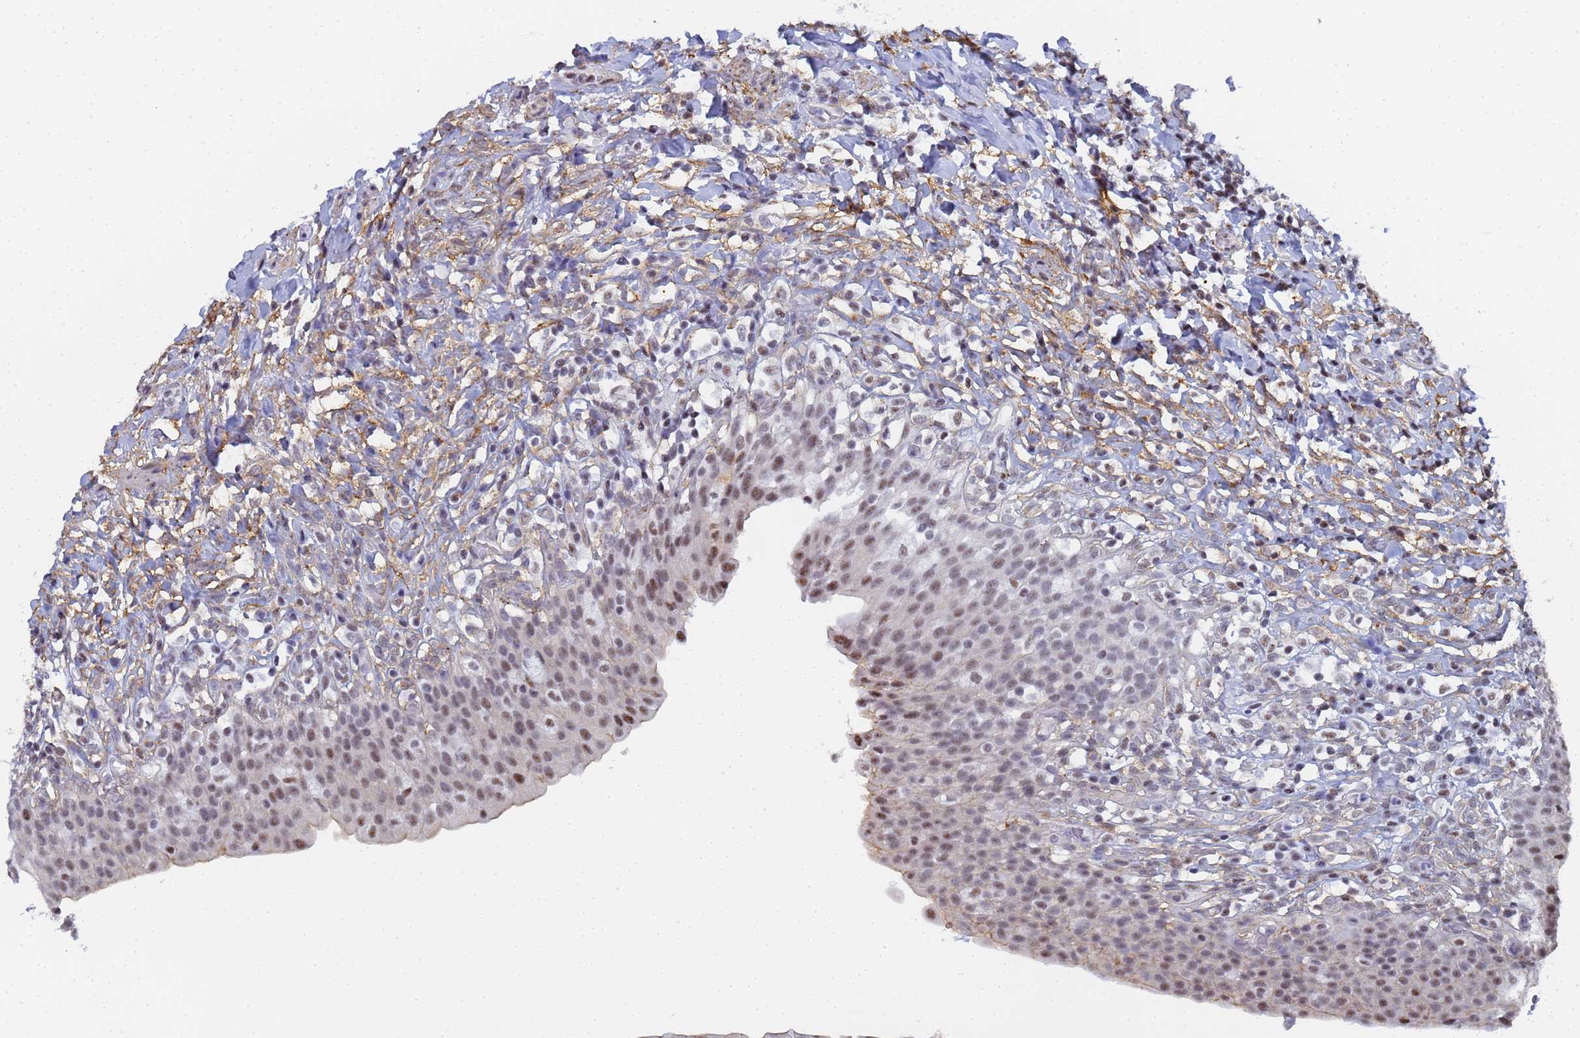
{"staining": {"intensity": "moderate", "quantity": "25%-75%", "location": "cytoplasmic/membranous,nuclear"}, "tissue": "urinary bladder", "cell_type": "Urothelial cells", "image_type": "normal", "snomed": [{"axis": "morphology", "description": "Normal tissue, NOS"}, {"axis": "morphology", "description": "Inflammation, NOS"}, {"axis": "topography", "description": "Urinary bladder"}], "caption": "Urinary bladder was stained to show a protein in brown. There is medium levels of moderate cytoplasmic/membranous,nuclear positivity in about 25%-75% of urothelial cells. (Brightfield microscopy of DAB IHC at high magnification).", "gene": "PRRT4", "patient": {"sex": "male", "age": 64}}